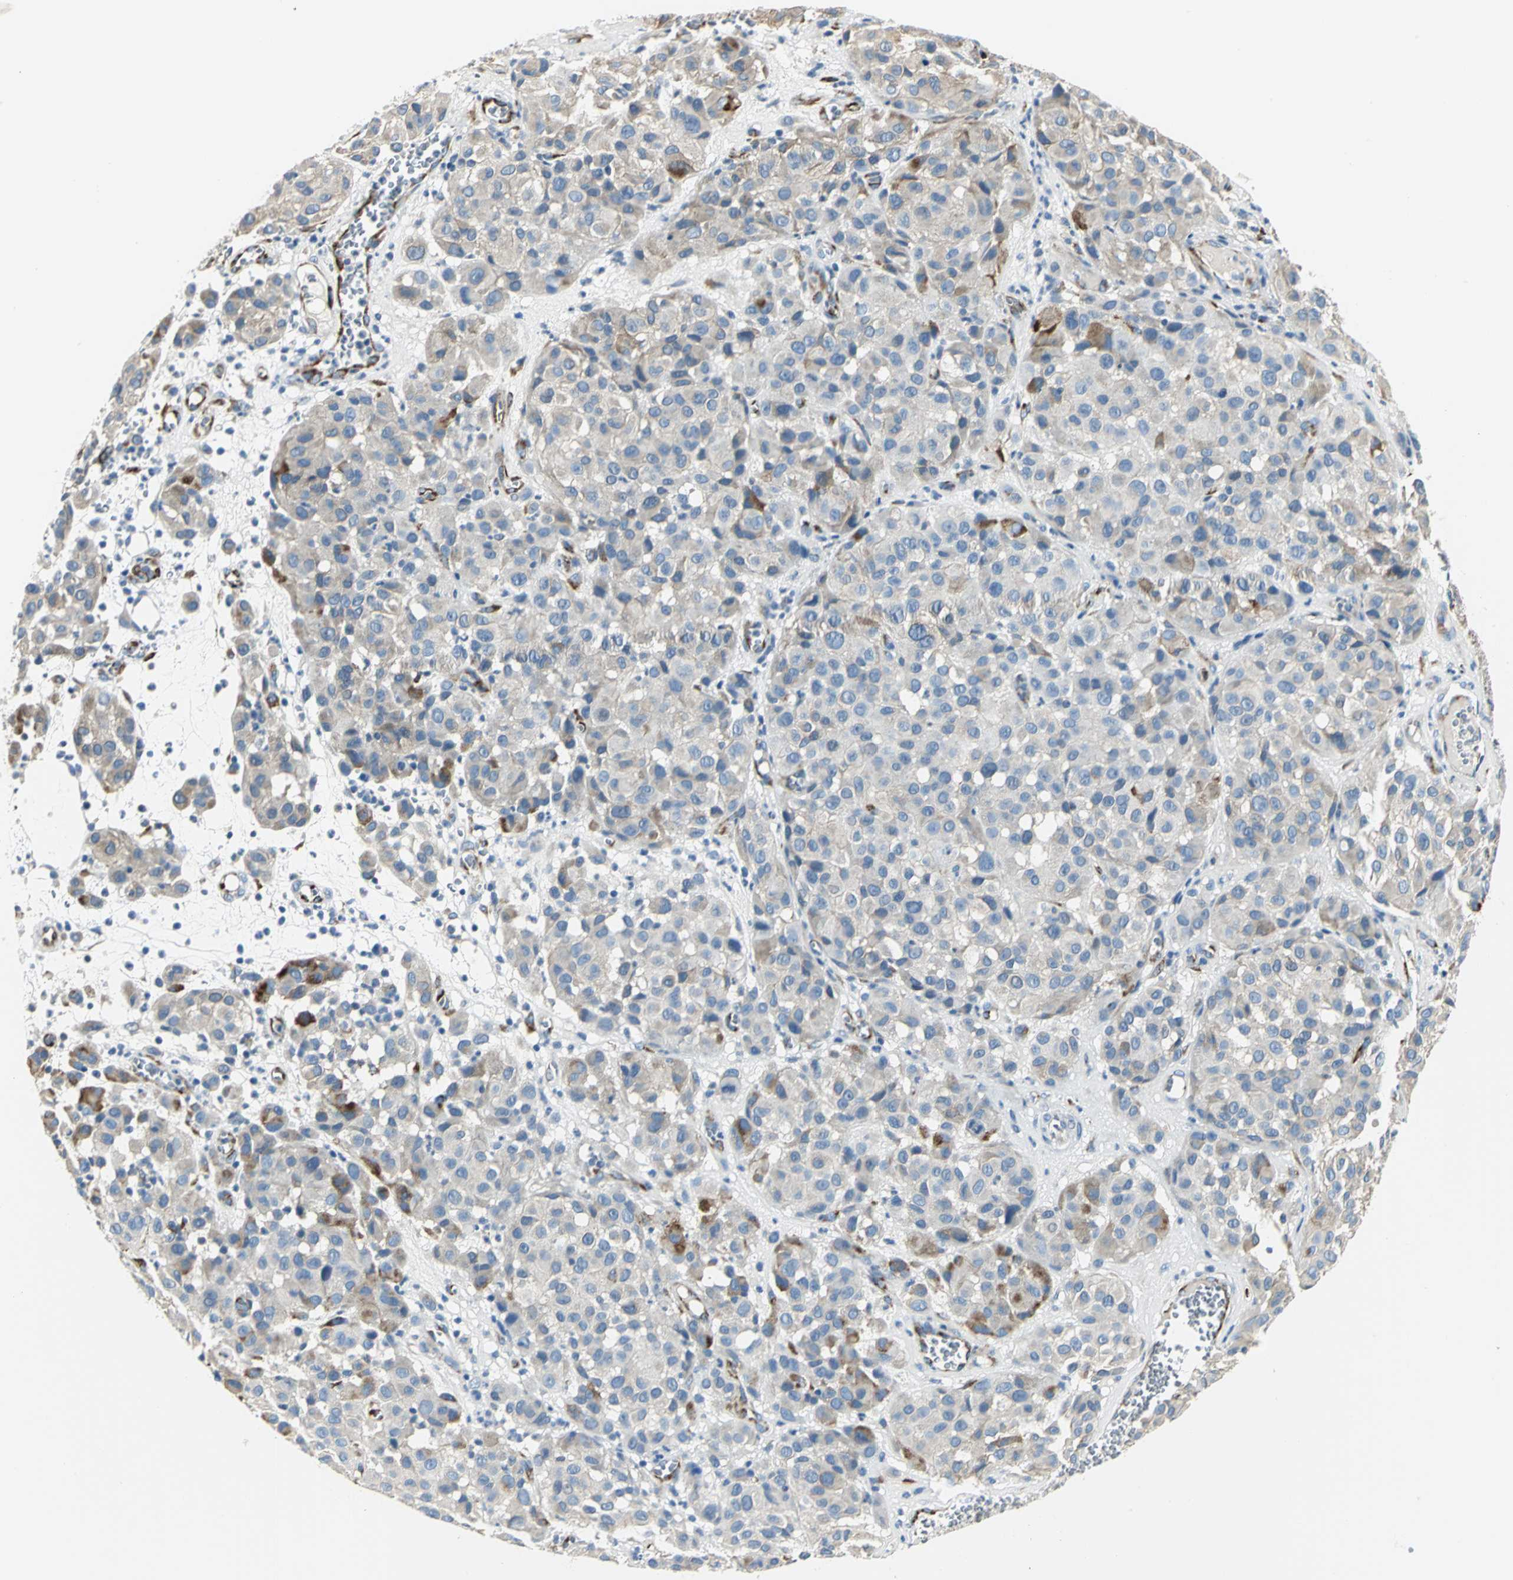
{"staining": {"intensity": "strong", "quantity": "<25%", "location": "cytoplasmic/membranous"}, "tissue": "melanoma", "cell_type": "Tumor cells", "image_type": "cancer", "snomed": [{"axis": "morphology", "description": "Malignant melanoma, NOS"}, {"axis": "topography", "description": "Skin"}], "caption": "Immunohistochemical staining of human melanoma exhibits medium levels of strong cytoplasmic/membranous positivity in about <25% of tumor cells.", "gene": "B3GNT2", "patient": {"sex": "female", "age": 21}}